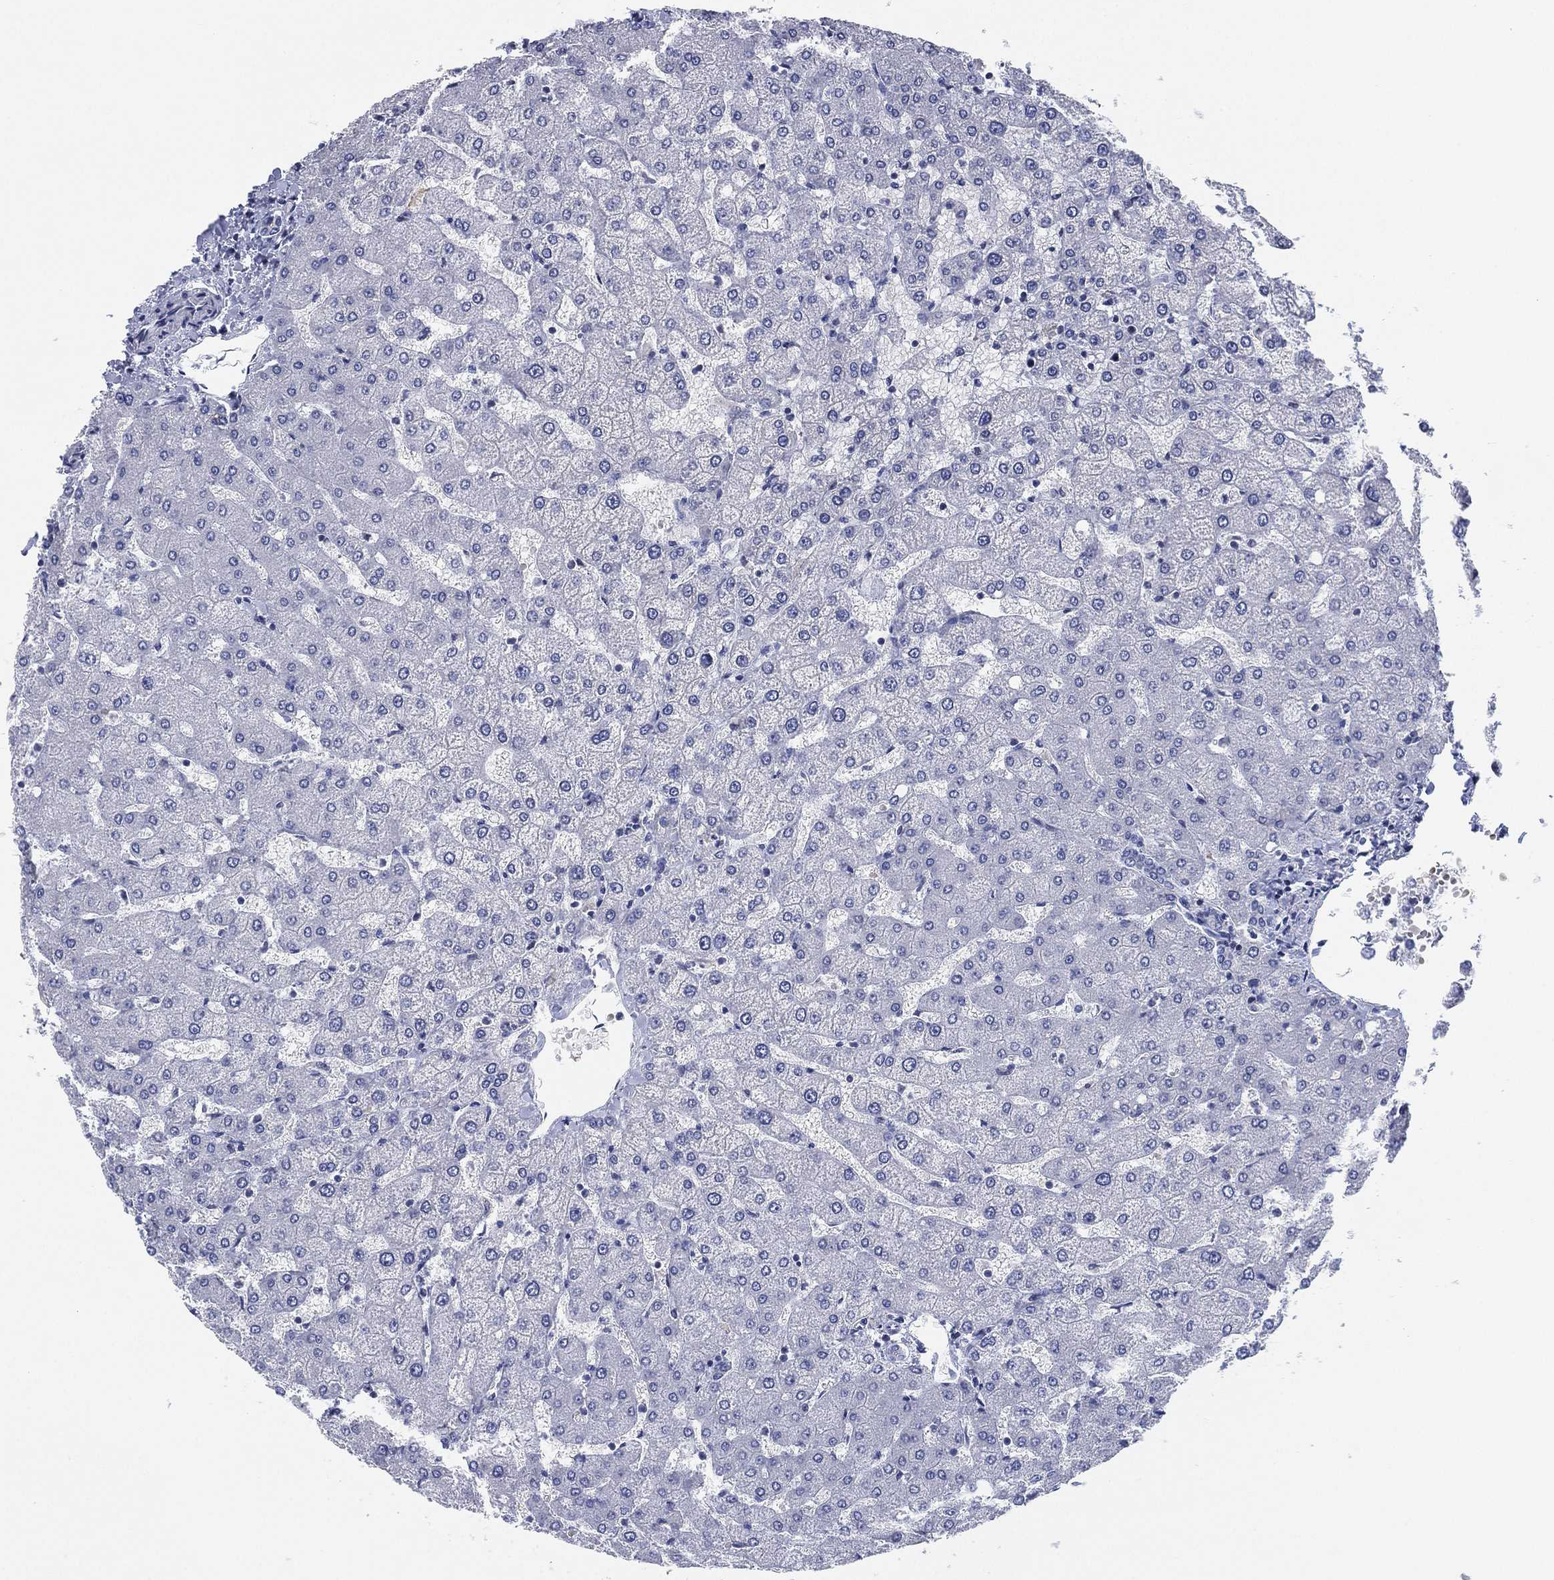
{"staining": {"intensity": "negative", "quantity": "none", "location": "none"}, "tissue": "liver", "cell_type": "Cholangiocytes", "image_type": "normal", "snomed": [{"axis": "morphology", "description": "Normal tissue, NOS"}, {"axis": "topography", "description": "Liver"}], "caption": "Immunohistochemical staining of benign human liver displays no significant staining in cholangiocytes. (DAB IHC, high magnification).", "gene": "CFTR", "patient": {"sex": "female", "age": 54}}